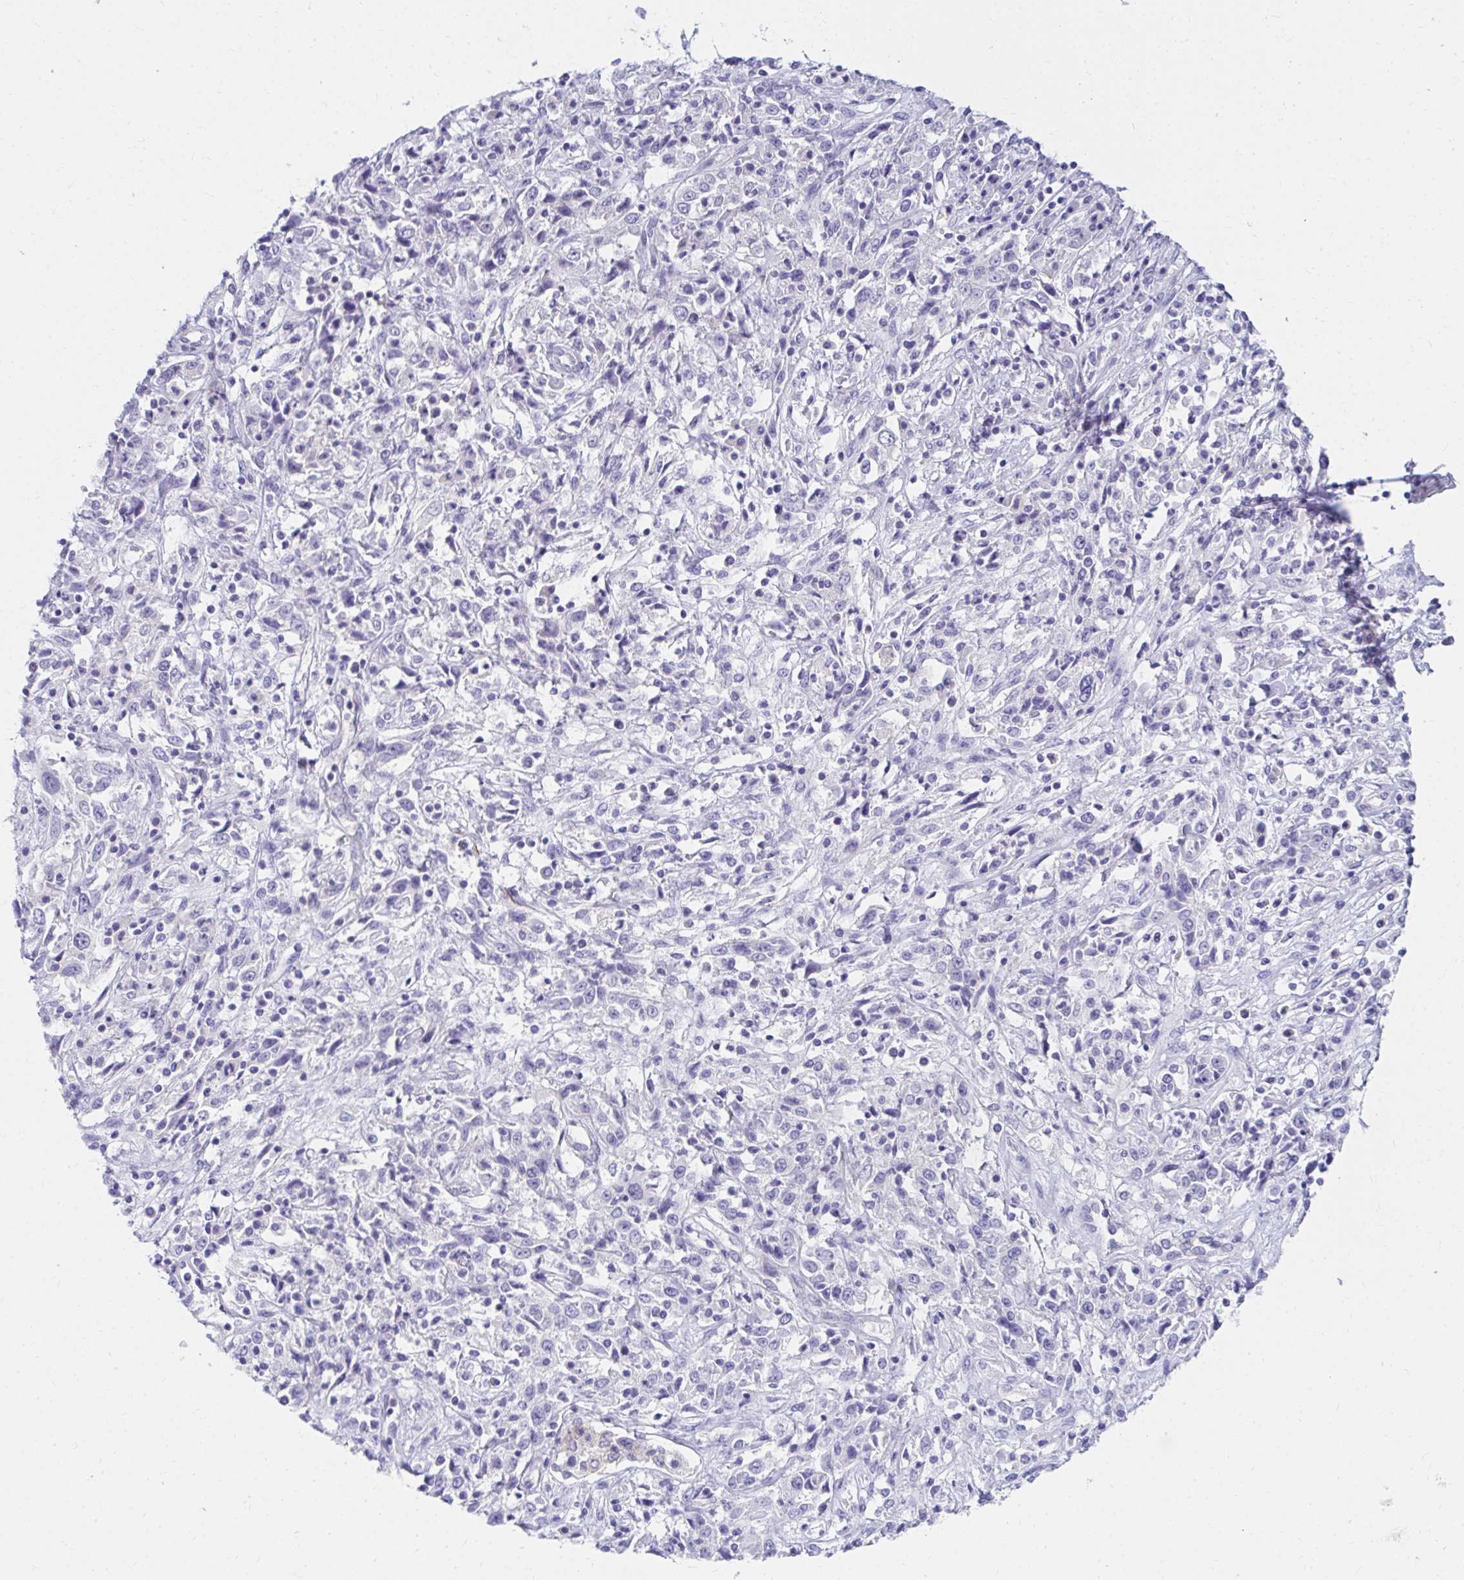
{"staining": {"intensity": "negative", "quantity": "none", "location": "none"}, "tissue": "cervical cancer", "cell_type": "Tumor cells", "image_type": "cancer", "snomed": [{"axis": "morphology", "description": "Adenocarcinoma, NOS"}, {"axis": "topography", "description": "Cervix"}], "caption": "Immunohistochemical staining of human cervical adenocarcinoma reveals no significant positivity in tumor cells. Nuclei are stained in blue.", "gene": "C19orf81", "patient": {"sex": "female", "age": 40}}